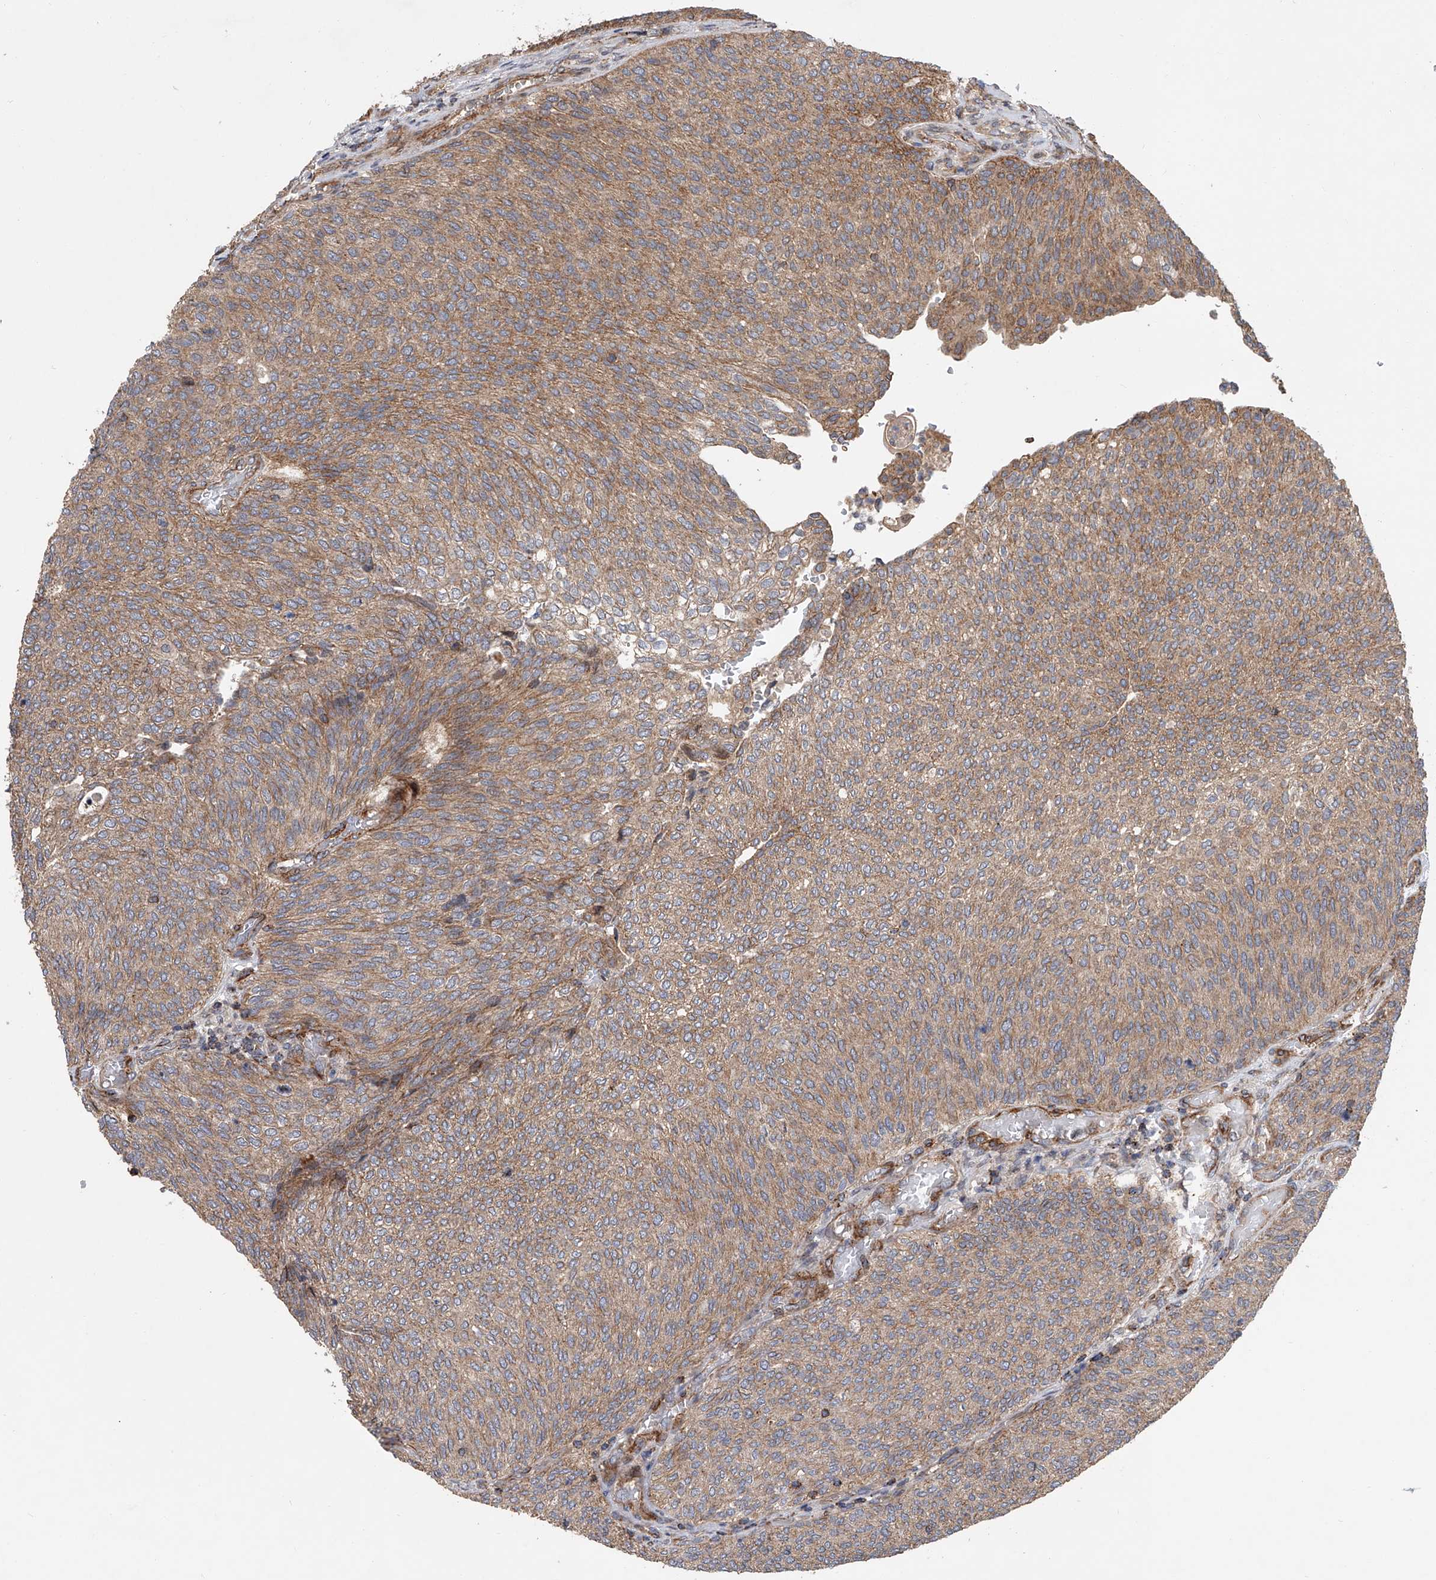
{"staining": {"intensity": "moderate", "quantity": ">75%", "location": "cytoplasmic/membranous"}, "tissue": "urothelial cancer", "cell_type": "Tumor cells", "image_type": "cancer", "snomed": [{"axis": "morphology", "description": "Urothelial carcinoma, Low grade"}, {"axis": "topography", "description": "Urinary bladder"}], "caption": "Approximately >75% of tumor cells in human urothelial cancer show moderate cytoplasmic/membranous protein expression as visualized by brown immunohistochemical staining.", "gene": "USP47", "patient": {"sex": "female", "age": 79}}